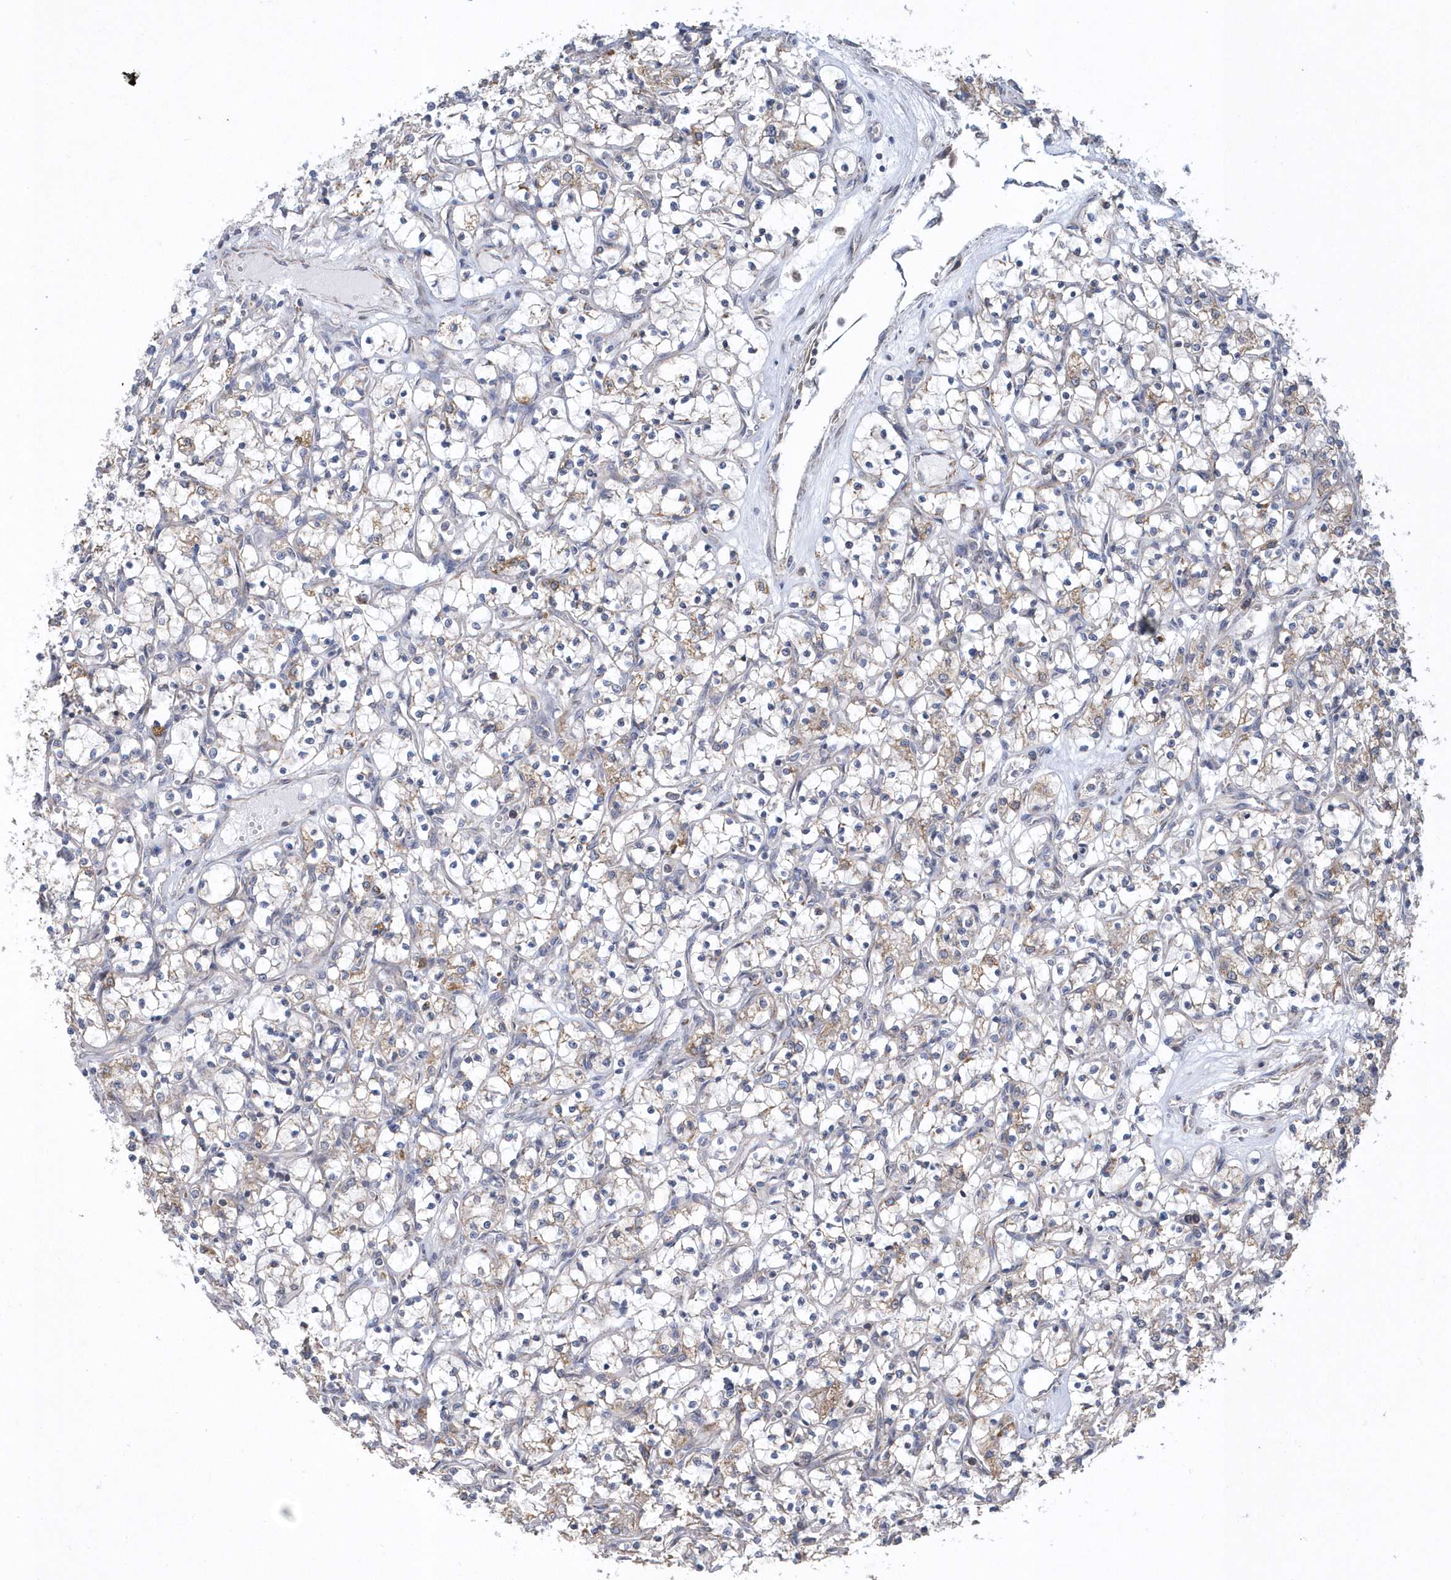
{"staining": {"intensity": "weak", "quantity": "25%-75%", "location": "cytoplasmic/membranous"}, "tissue": "renal cancer", "cell_type": "Tumor cells", "image_type": "cancer", "snomed": [{"axis": "morphology", "description": "Adenocarcinoma, NOS"}, {"axis": "topography", "description": "Kidney"}], "caption": "IHC photomicrograph of adenocarcinoma (renal) stained for a protein (brown), which shows low levels of weak cytoplasmic/membranous expression in about 25%-75% of tumor cells.", "gene": "SLX9", "patient": {"sex": "female", "age": 69}}